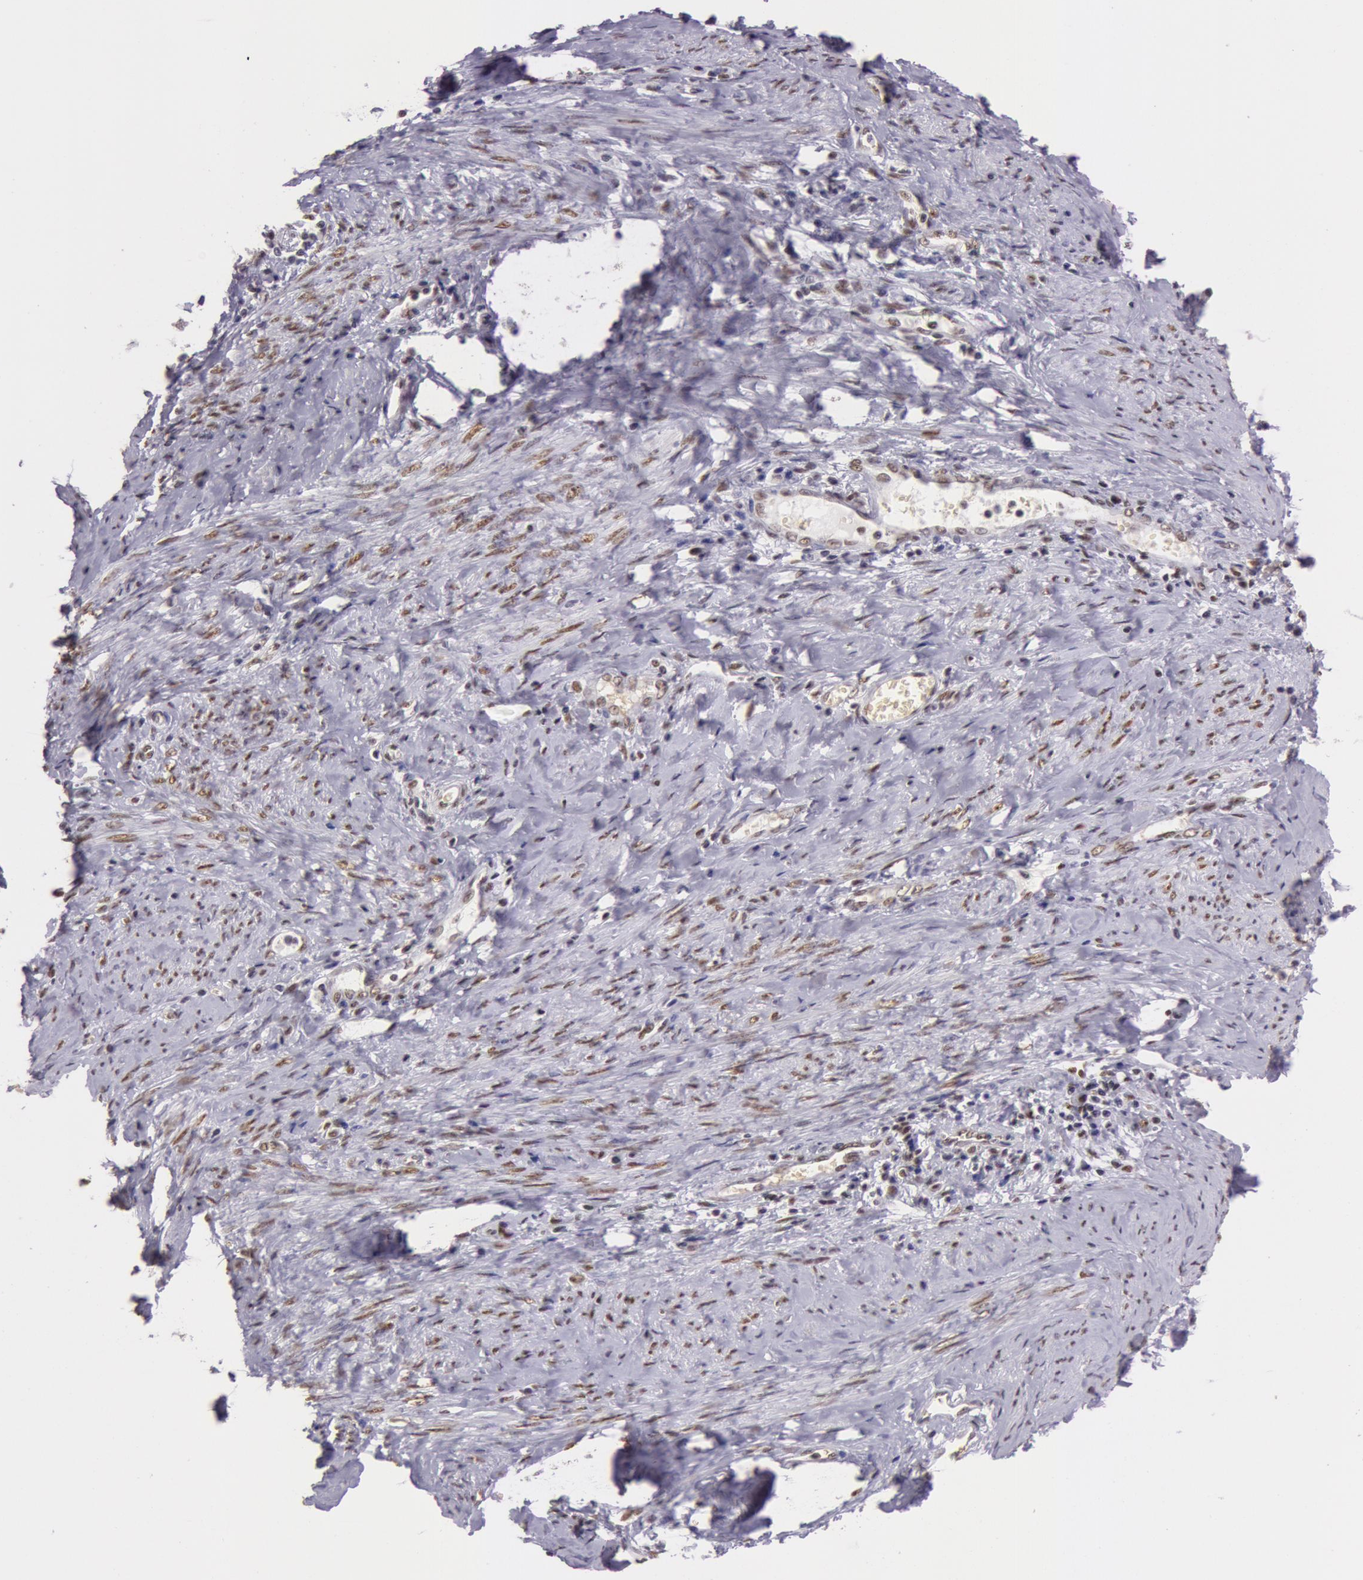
{"staining": {"intensity": "weak", "quantity": "25%-75%", "location": "nuclear"}, "tissue": "cervical cancer", "cell_type": "Tumor cells", "image_type": "cancer", "snomed": [{"axis": "morphology", "description": "Normal tissue, NOS"}, {"axis": "morphology", "description": "Adenocarcinoma, NOS"}, {"axis": "topography", "description": "Cervix"}], "caption": "An IHC photomicrograph of neoplastic tissue is shown. Protein staining in brown highlights weak nuclear positivity in cervical adenocarcinoma within tumor cells.", "gene": "NBN", "patient": {"sex": "female", "age": 34}}